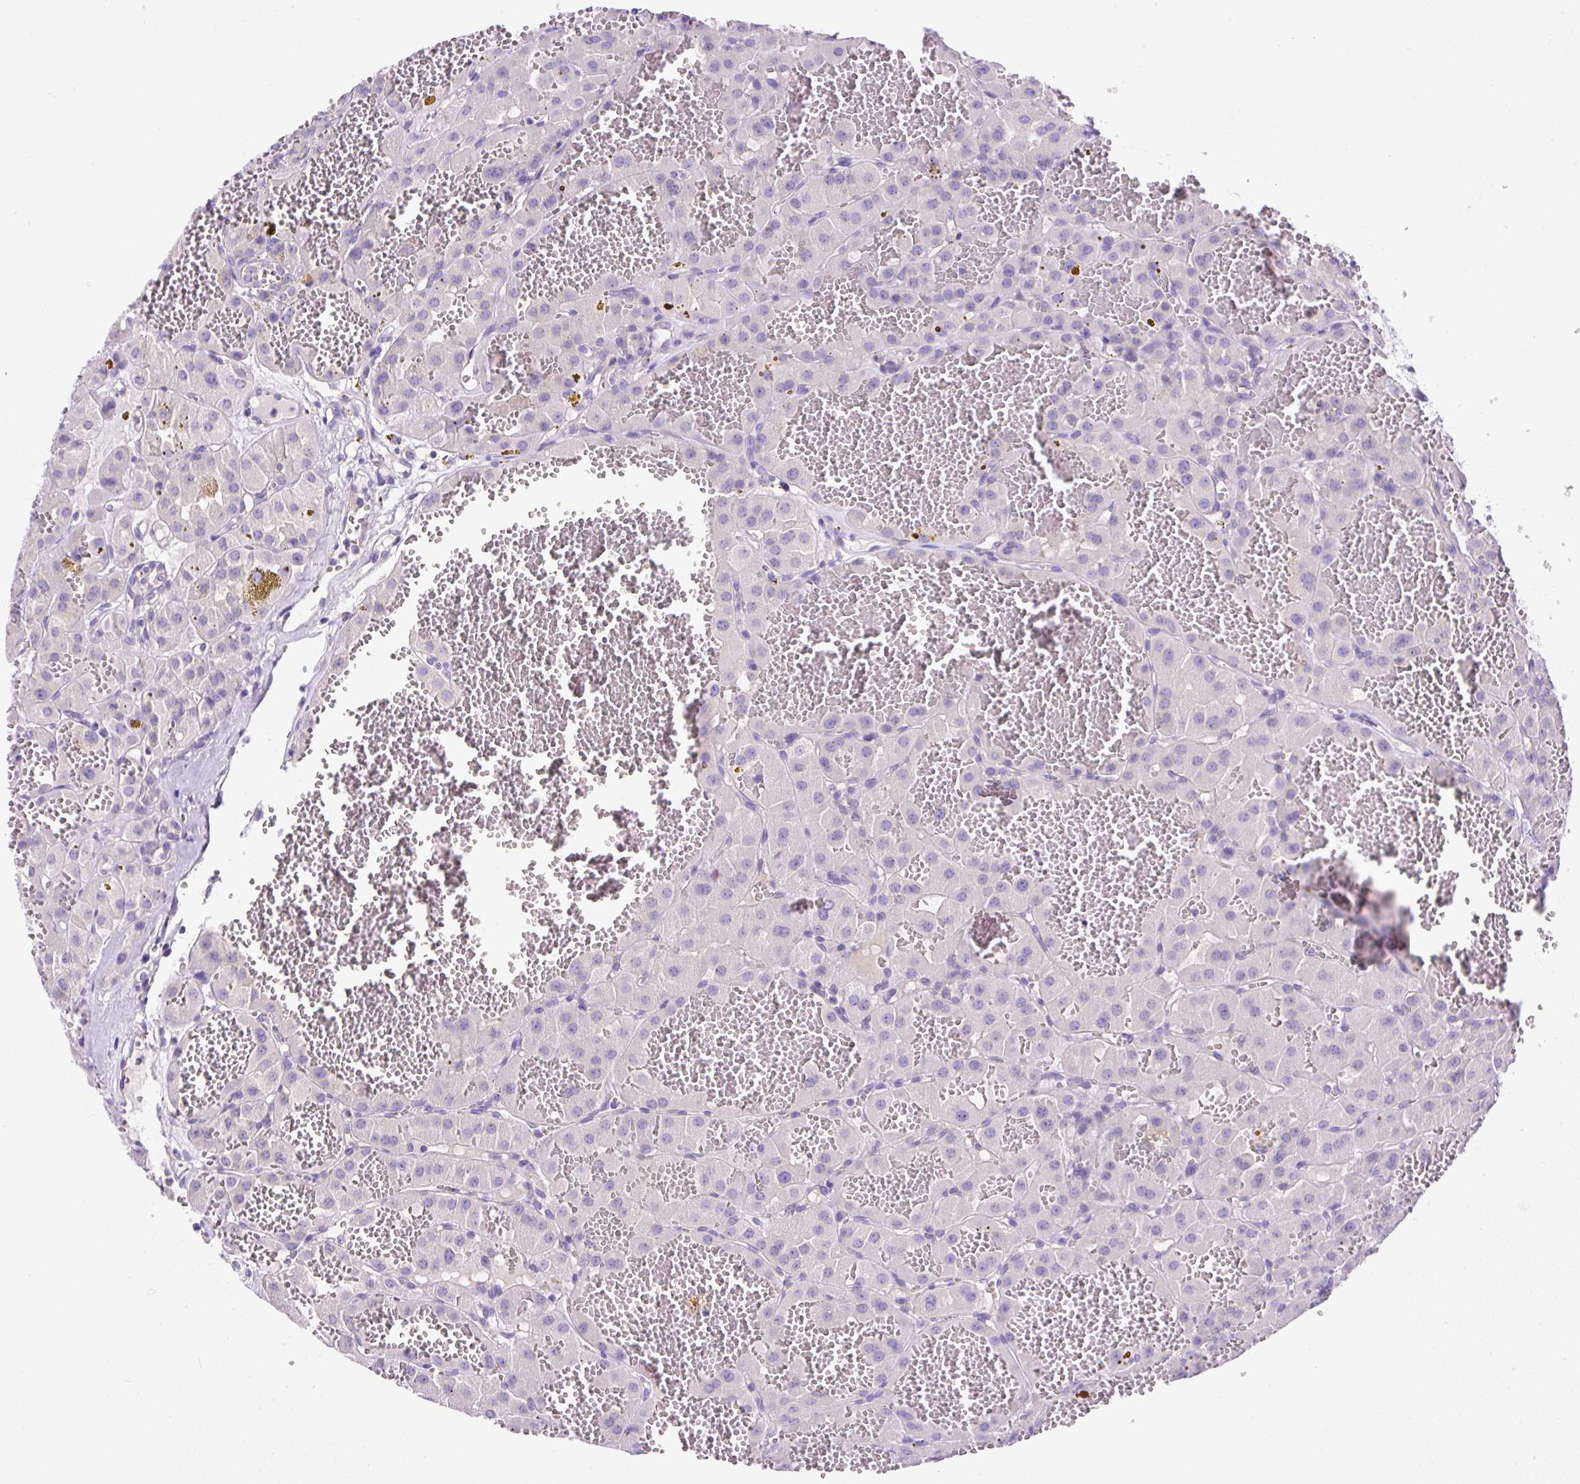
{"staining": {"intensity": "negative", "quantity": "none", "location": "none"}, "tissue": "renal cancer", "cell_type": "Tumor cells", "image_type": "cancer", "snomed": [{"axis": "morphology", "description": "Carcinoma, NOS"}, {"axis": "topography", "description": "Kidney"}], "caption": "Renal cancer stained for a protein using IHC exhibits no staining tumor cells.", "gene": "NPTN", "patient": {"sex": "female", "age": 75}}